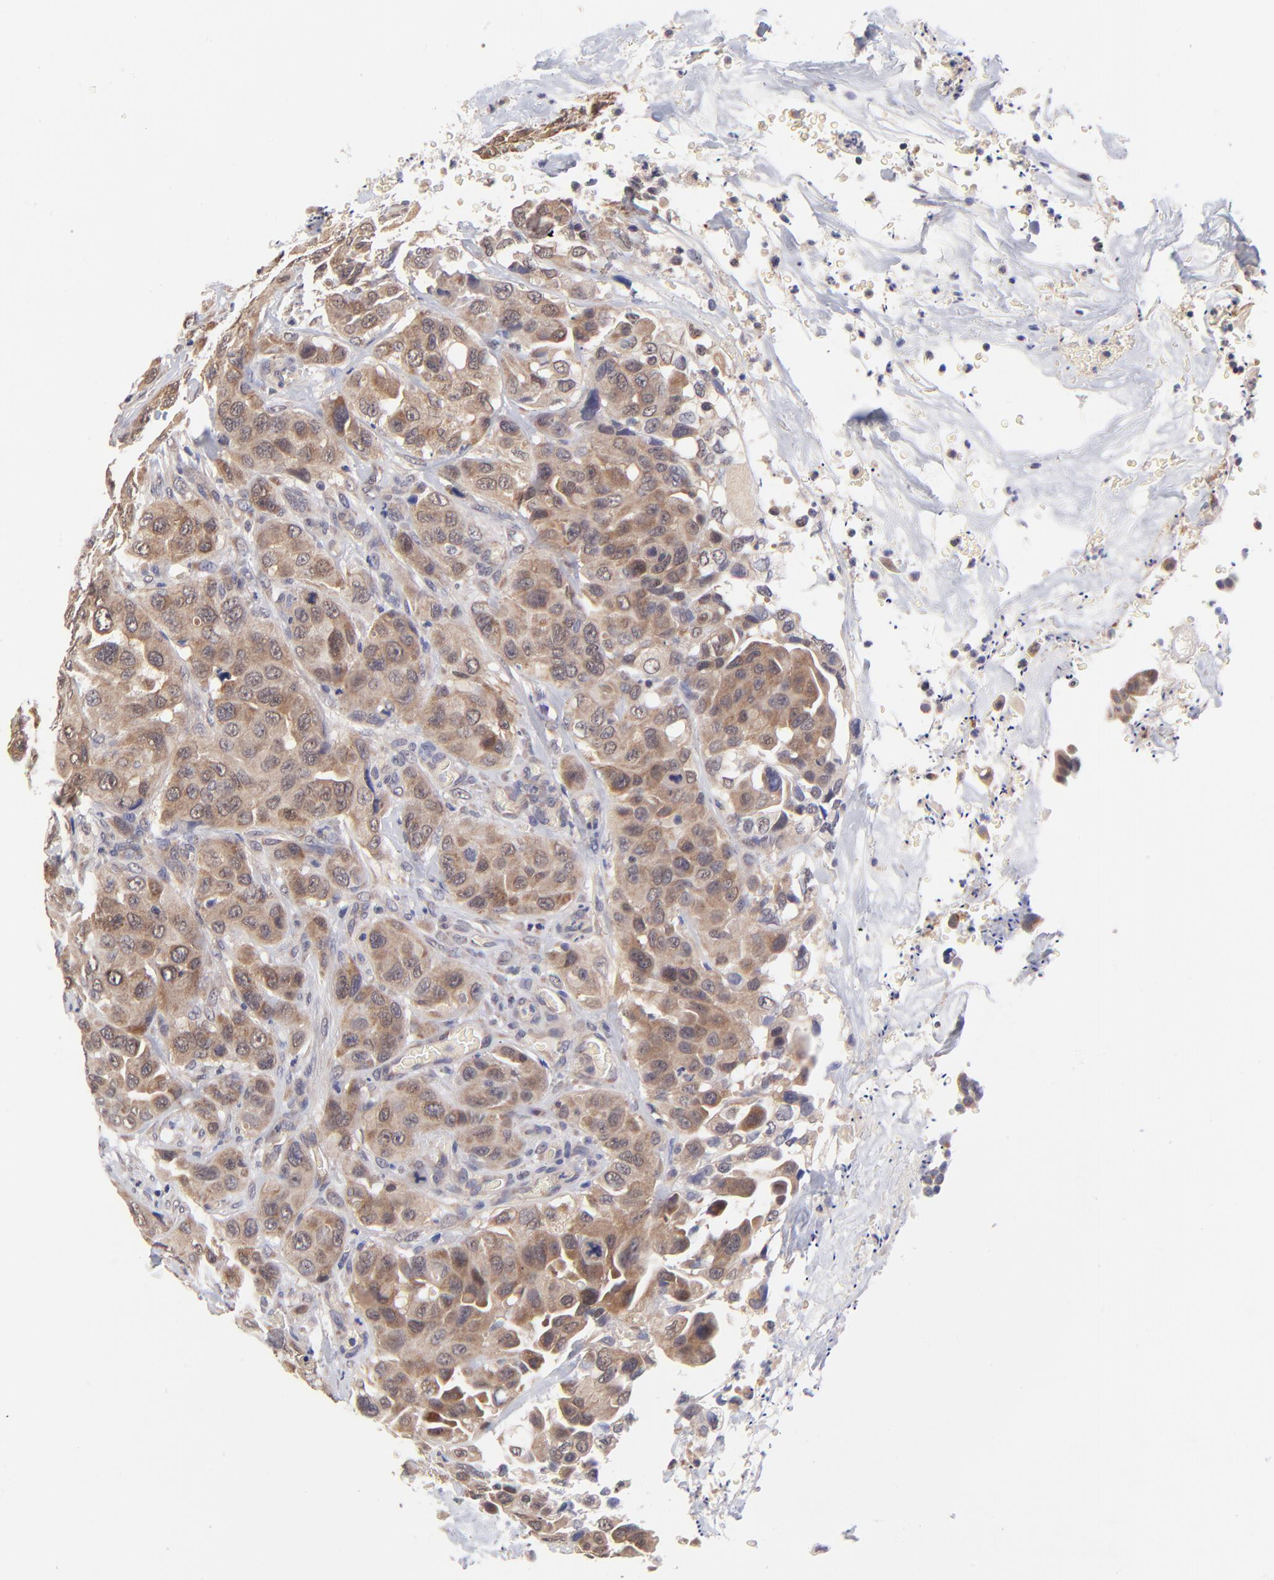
{"staining": {"intensity": "moderate", "quantity": ">75%", "location": "cytoplasmic/membranous"}, "tissue": "urothelial cancer", "cell_type": "Tumor cells", "image_type": "cancer", "snomed": [{"axis": "morphology", "description": "Urothelial carcinoma, High grade"}, {"axis": "topography", "description": "Urinary bladder"}], "caption": "Urothelial cancer stained with a protein marker reveals moderate staining in tumor cells.", "gene": "UBE2H", "patient": {"sex": "male", "age": 73}}